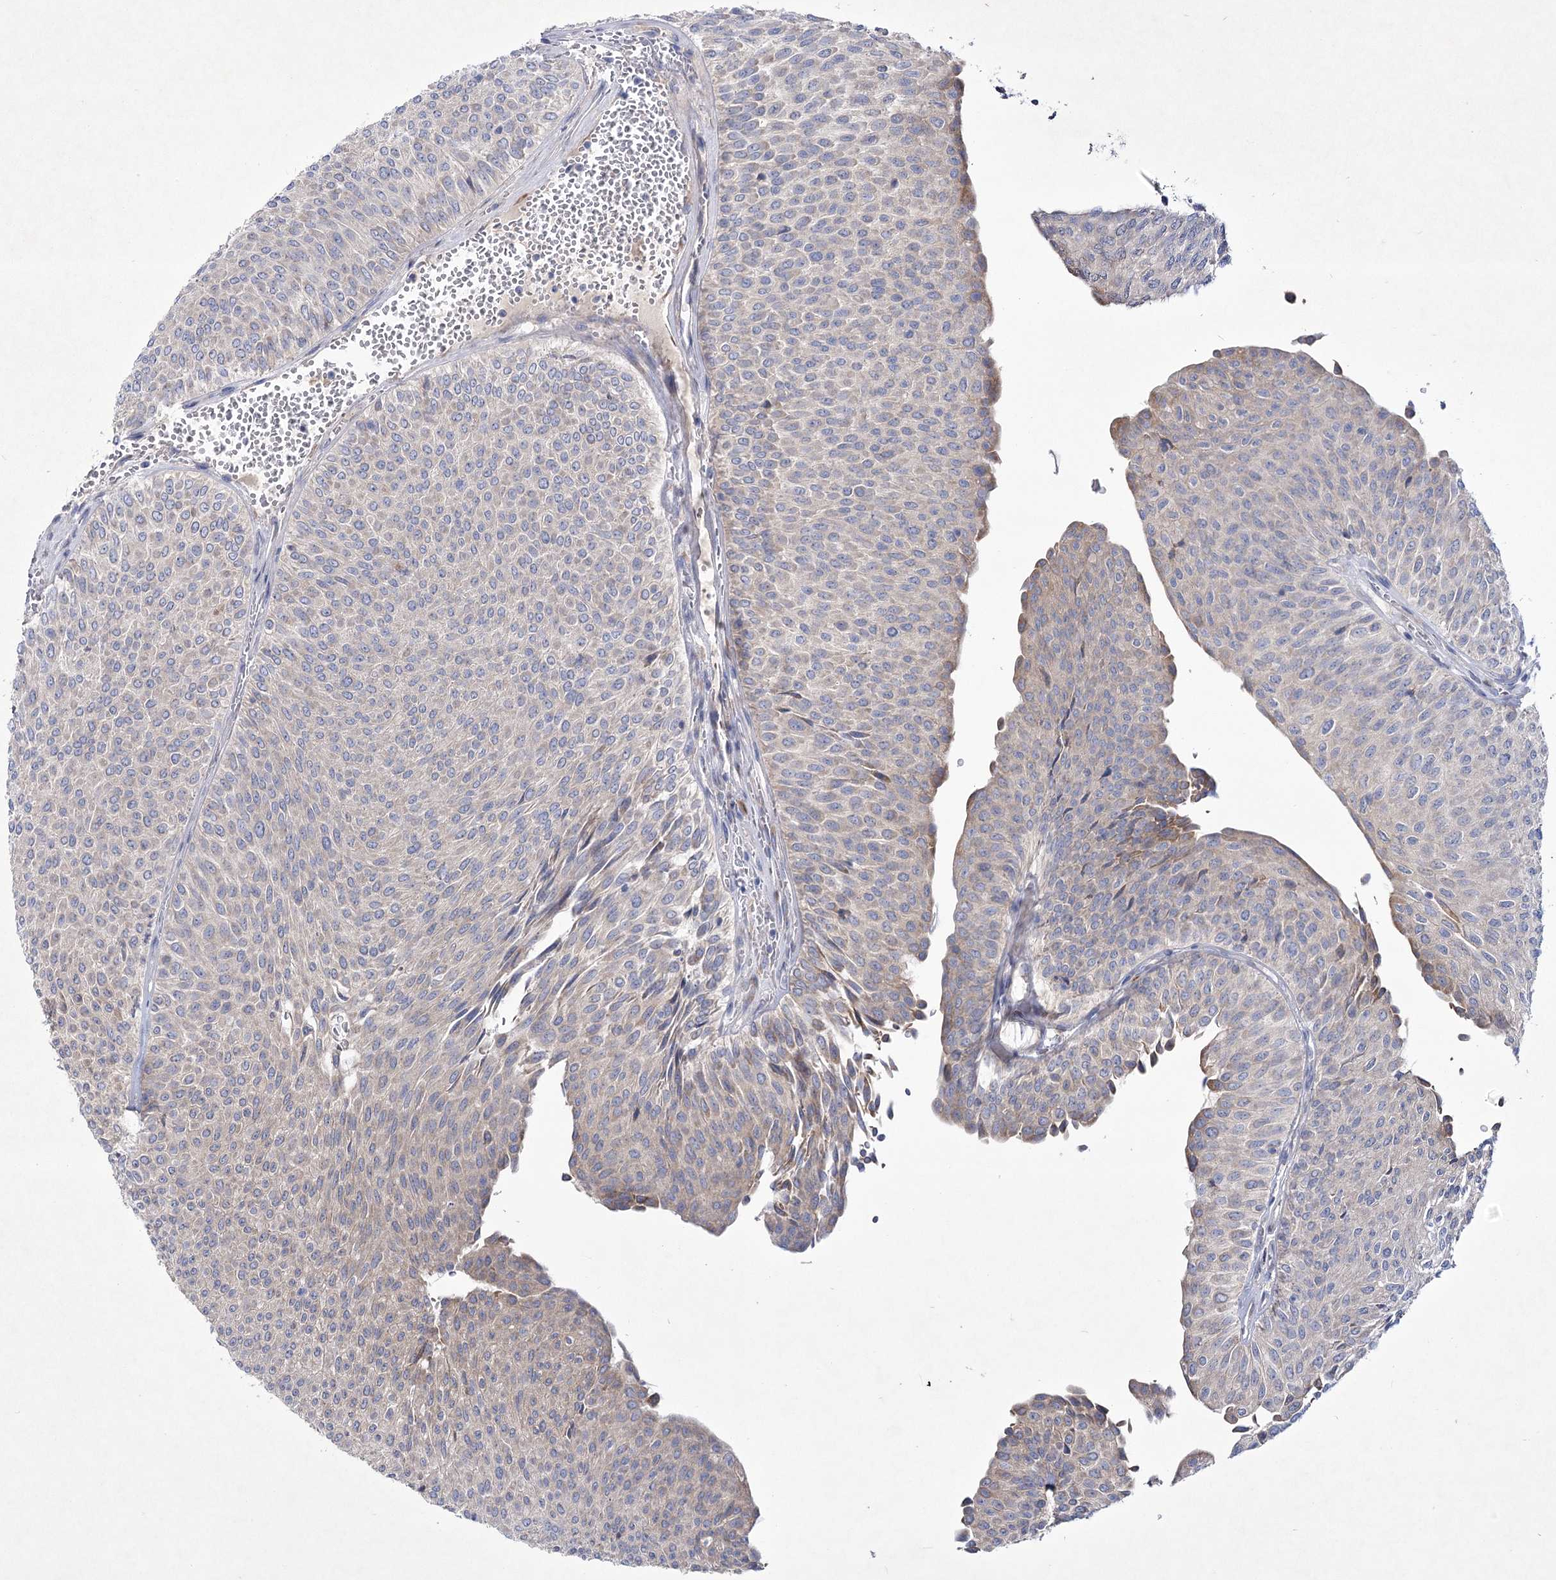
{"staining": {"intensity": "weak", "quantity": "<25%", "location": "cytoplasmic/membranous"}, "tissue": "urothelial cancer", "cell_type": "Tumor cells", "image_type": "cancer", "snomed": [{"axis": "morphology", "description": "Urothelial carcinoma, Low grade"}, {"axis": "topography", "description": "Urinary bladder"}], "caption": "IHC histopathology image of neoplastic tissue: human urothelial cancer stained with DAB (3,3'-diaminobenzidine) reveals no significant protein expression in tumor cells.", "gene": "ARFGEF3", "patient": {"sex": "male", "age": 78}}